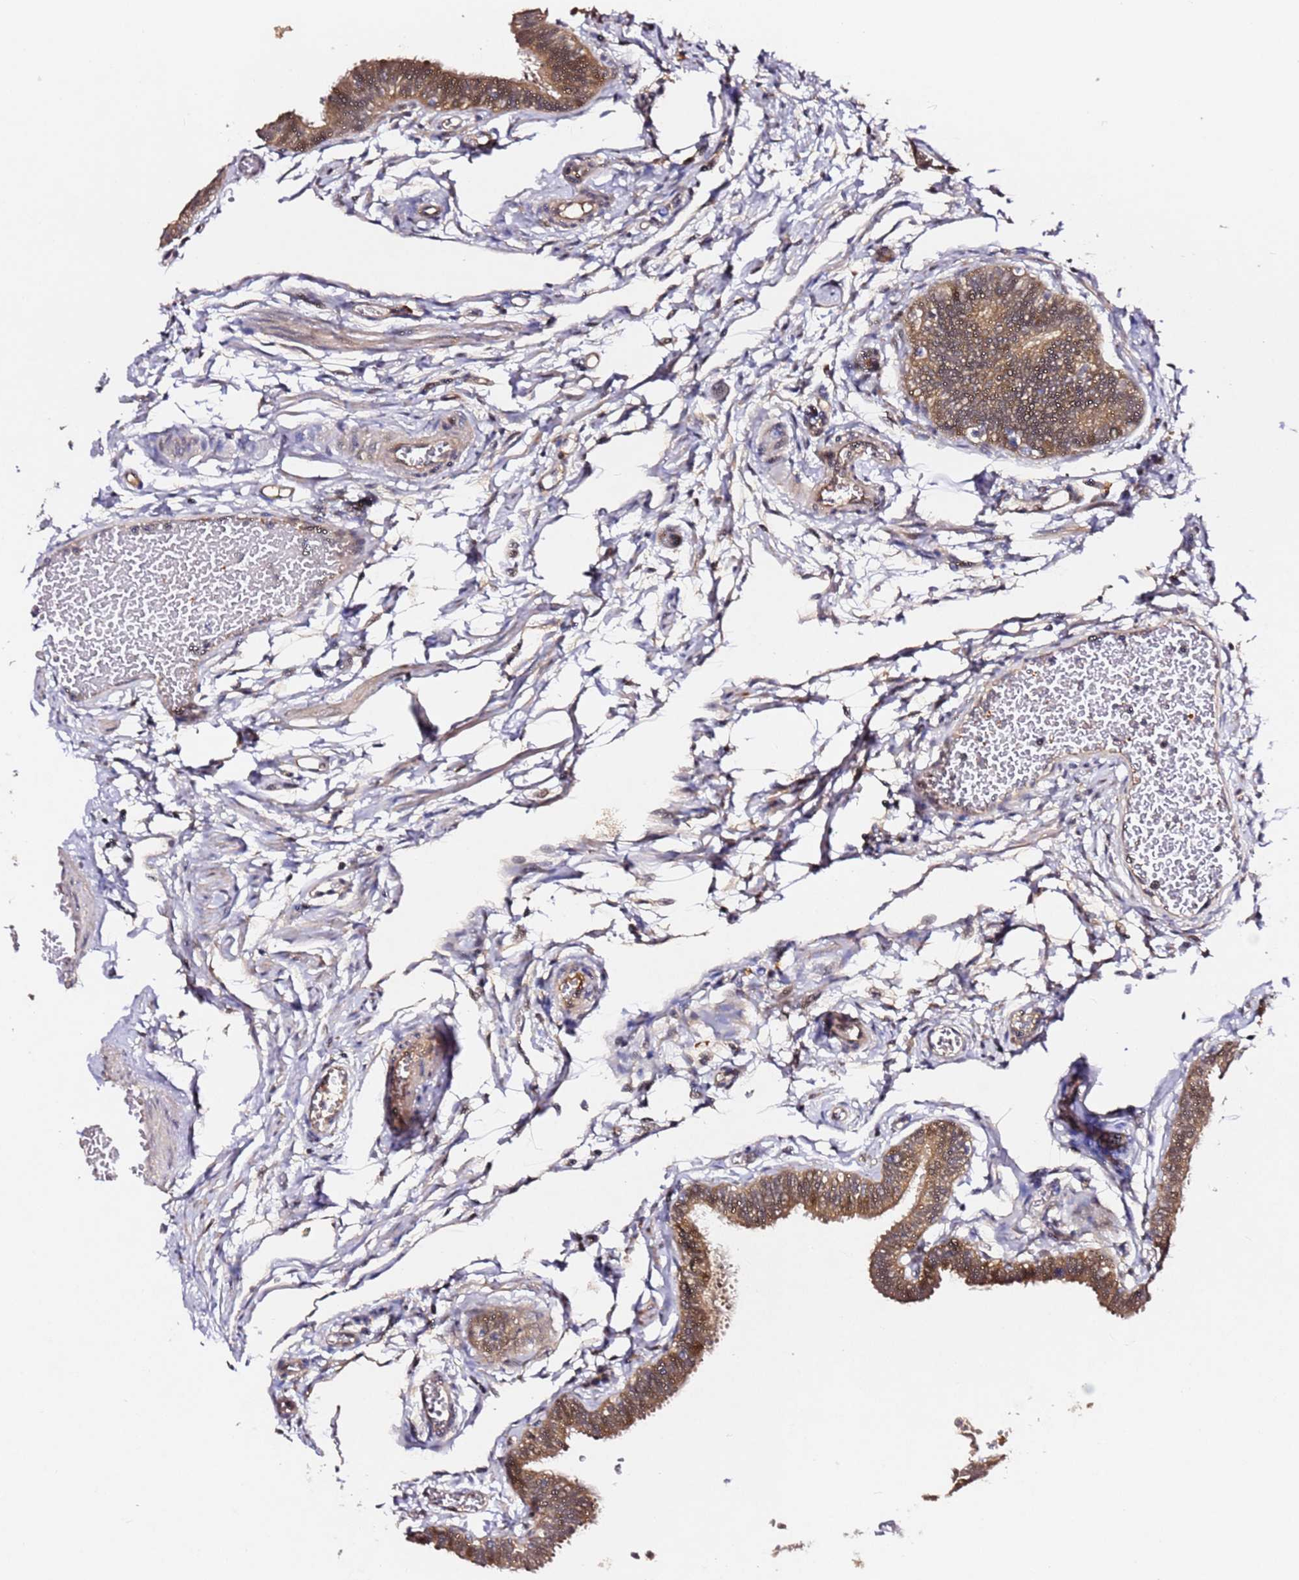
{"staining": {"intensity": "moderate", "quantity": ">75%", "location": "cytoplasmic/membranous"}, "tissue": "fallopian tube", "cell_type": "Glandular cells", "image_type": "normal", "snomed": [{"axis": "morphology", "description": "Normal tissue, NOS"}, {"axis": "topography", "description": "Fallopian tube"}, {"axis": "topography", "description": "Ovary"}], "caption": "A medium amount of moderate cytoplasmic/membranous positivity is seen in approximately >75% of glandular cells in benign fallopian tube. (DAB (3,3'-diaminobenzidine) = brown stain, brightfield microscopy at high magnification).", "gene": "ALG11", "patient": {"sex": "female", "age": 23}}